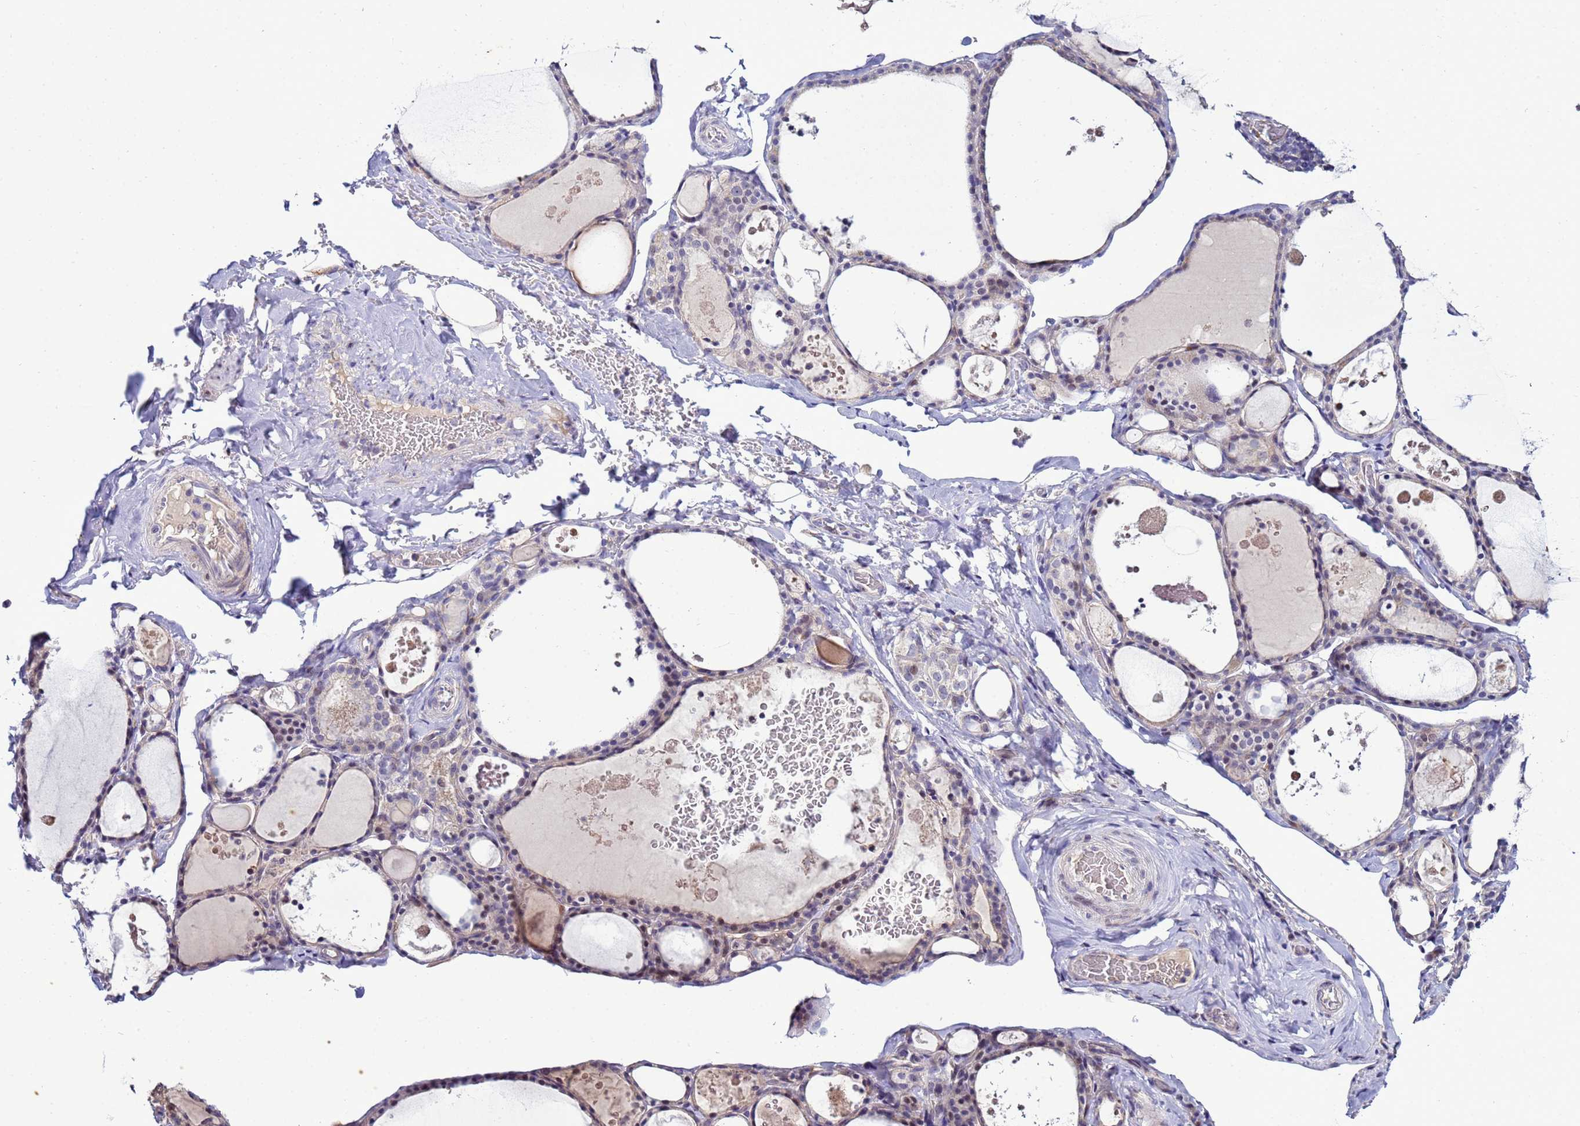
{"staining": {"intensity": "weak", "quantity": "25%-75%", "location": "cytoplasmic/membranous"}, "tissue": "thyroid gland", "cell_type": "Glandular cells", "image_type": "normal", "snomed": [{"axis": "morphology", "description": "Normal tissue, NOS"}, {"axis": "topography", "description": "Thyroid gland"}], "caption": "There is low levels of weak cytoplasmic/membranous staining in glandular cells of unremarkable thyroid gland, as demonstrated by immunohistochemical staining (brown color).", "gene": "NOL8", "patient": {"sex": "male", "age": 56}}